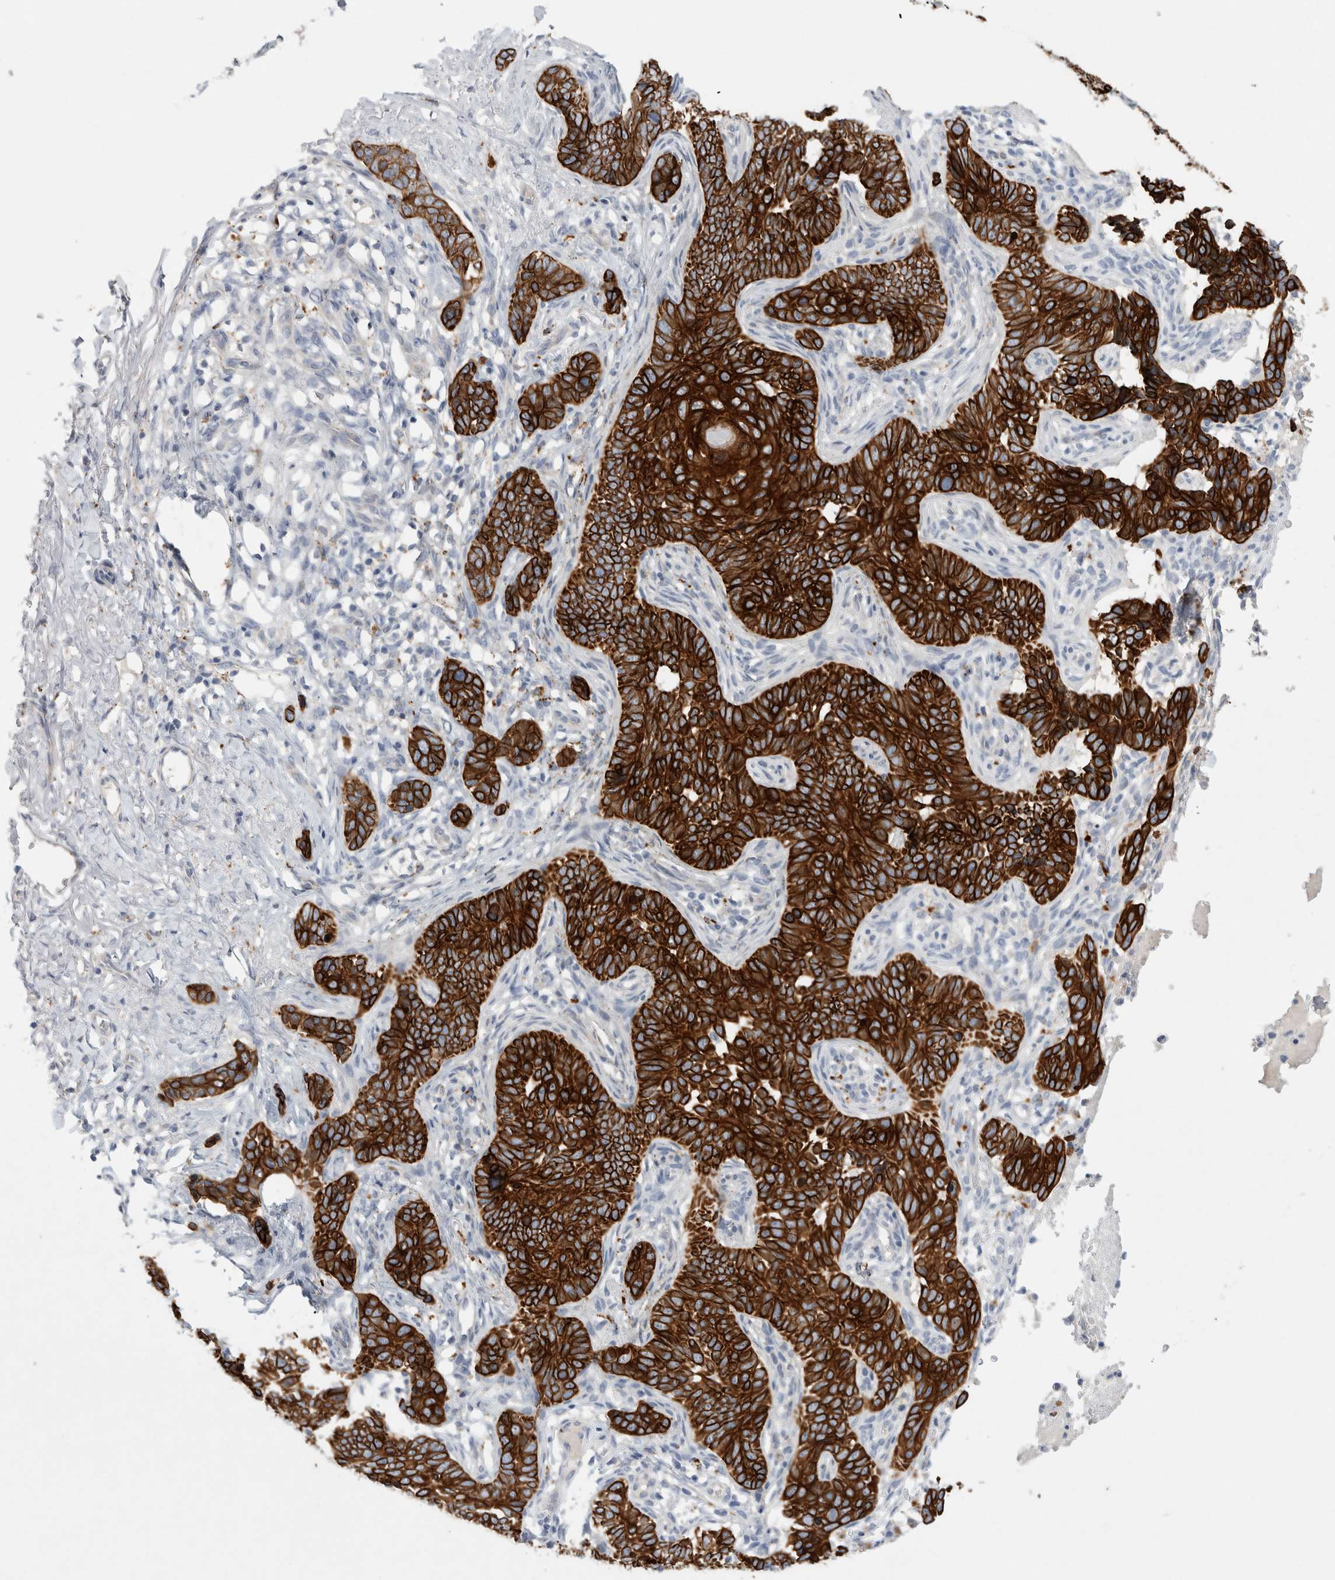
{"staining": {"intensity": "strong", "quantity": ">75%", "location": "cytoplasmic/membranous"}, "tissue": "skin cancer", "cell_type": "Tumor cells", "image_type": "cancer", "snomed": [{"axis": "morphology", "description": "Normal tissue, NOS"}, {"axis": "morphology", "description": "Basal cell carcinoma"}, {"axis": "topography", "description": "Skin"}], "caption": "Immunohistochemistry (IHC) histopathology image of basal cell carcinoma (skin) stained for a protein (brown), which displays high levels of strong cytoplasmic/membranous expression in about >75% of tumor cells.", "gene": "GAA", "patient": {"sex": "male", "age": 77}}